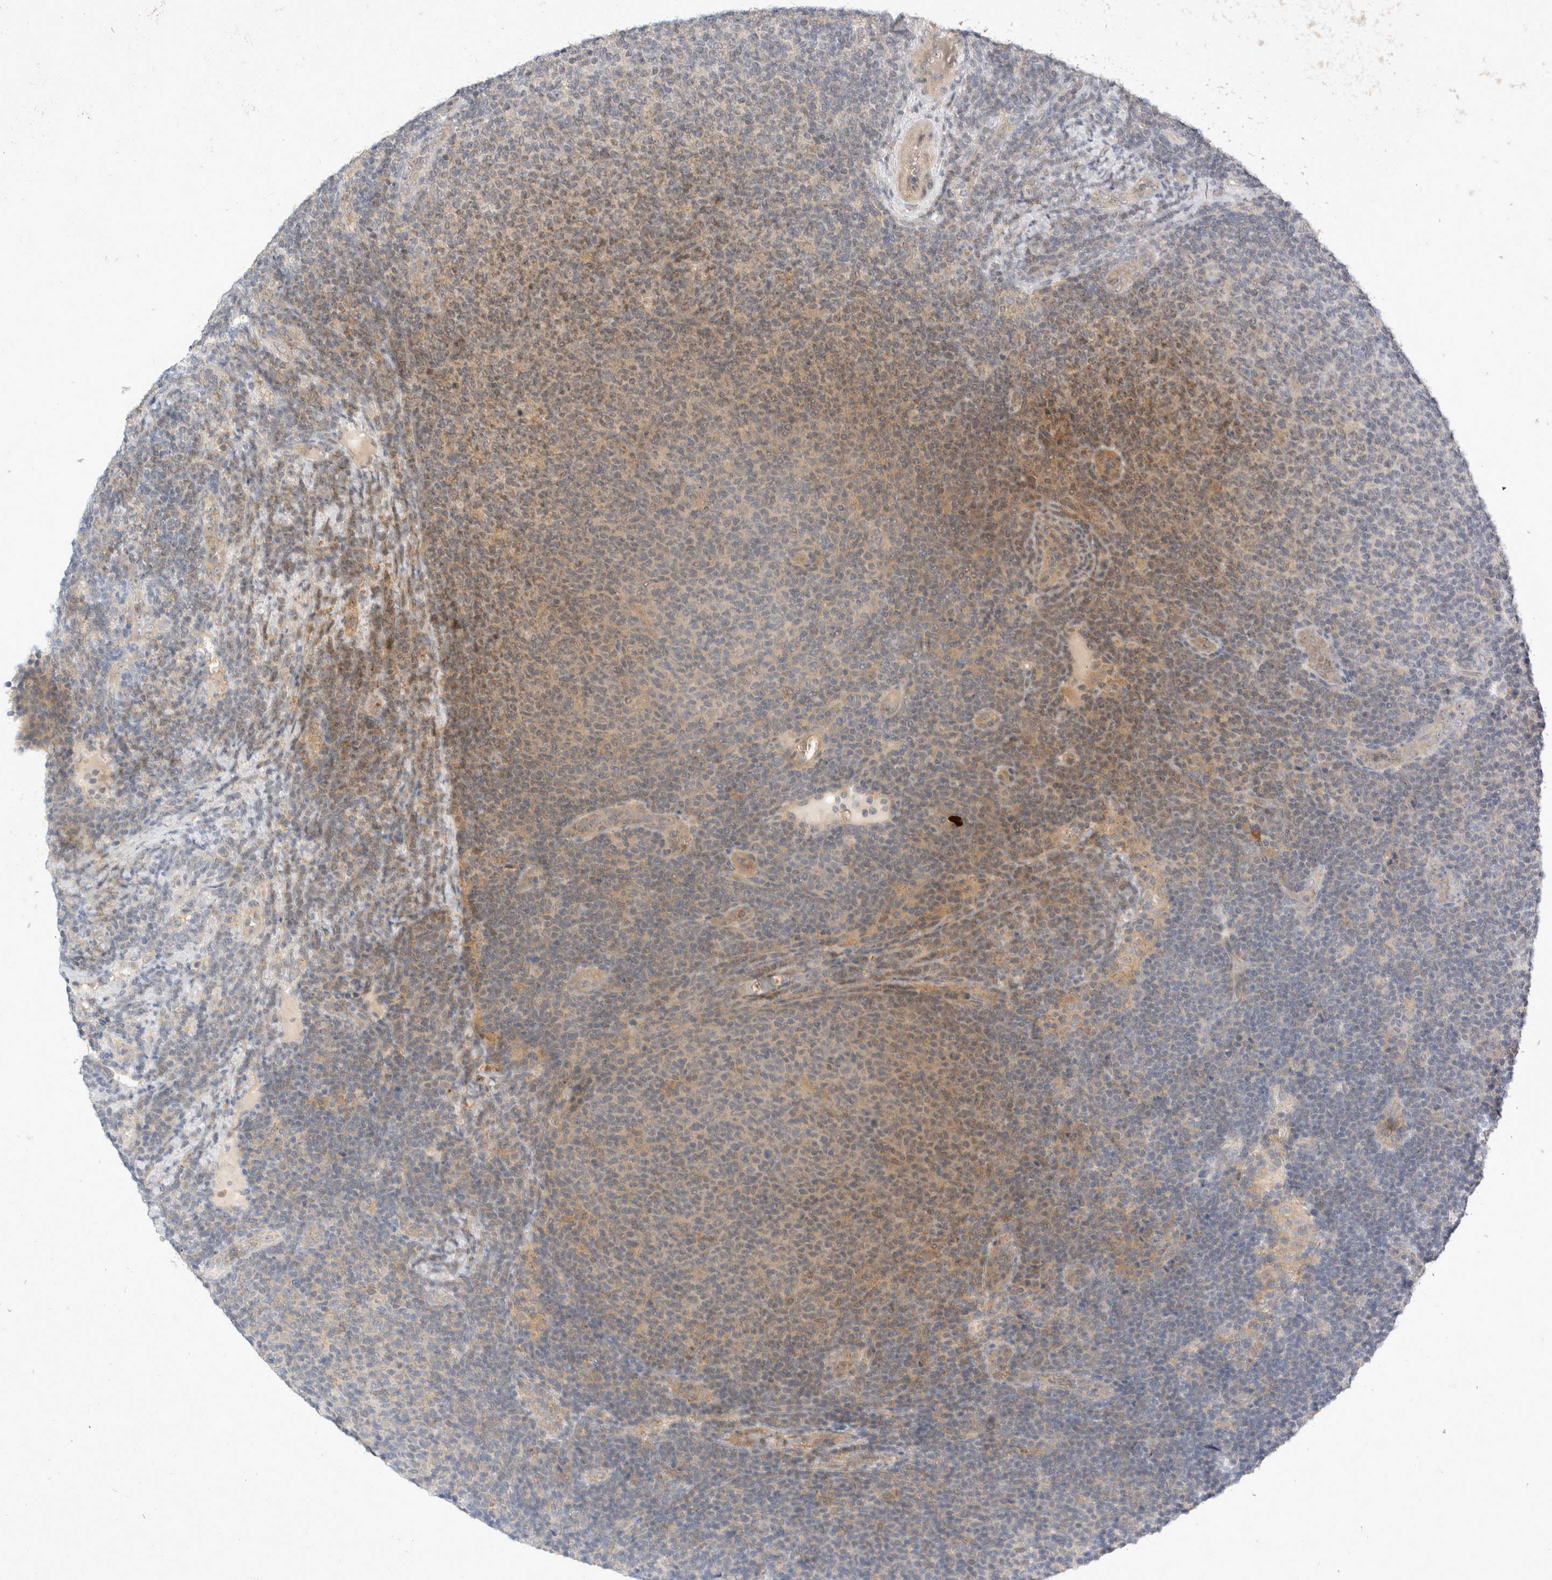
{"staining": {"intensity": "weak", "quantity": "25%-75%", "location": "cytoplasmic/membranous"}, "tissue": "lymphoma", "cell_type": "Tumor cells", "image_type": "cancer", "snomed": [{"axis": "morphology", "description": "Malignant lymphoma, non-Hodgkin's type, Low grade"}, {"axis": "topography", "description": "Lymph node"}], "caption": "This image demonstrates immunohistochemistry staining of lymphoma, with low weak cytoplasmic/membranous positivity in about 25%-75% of tumor cells.", "gene": "TOM1L2", "patient": {"sex": "male", "age": 66}}